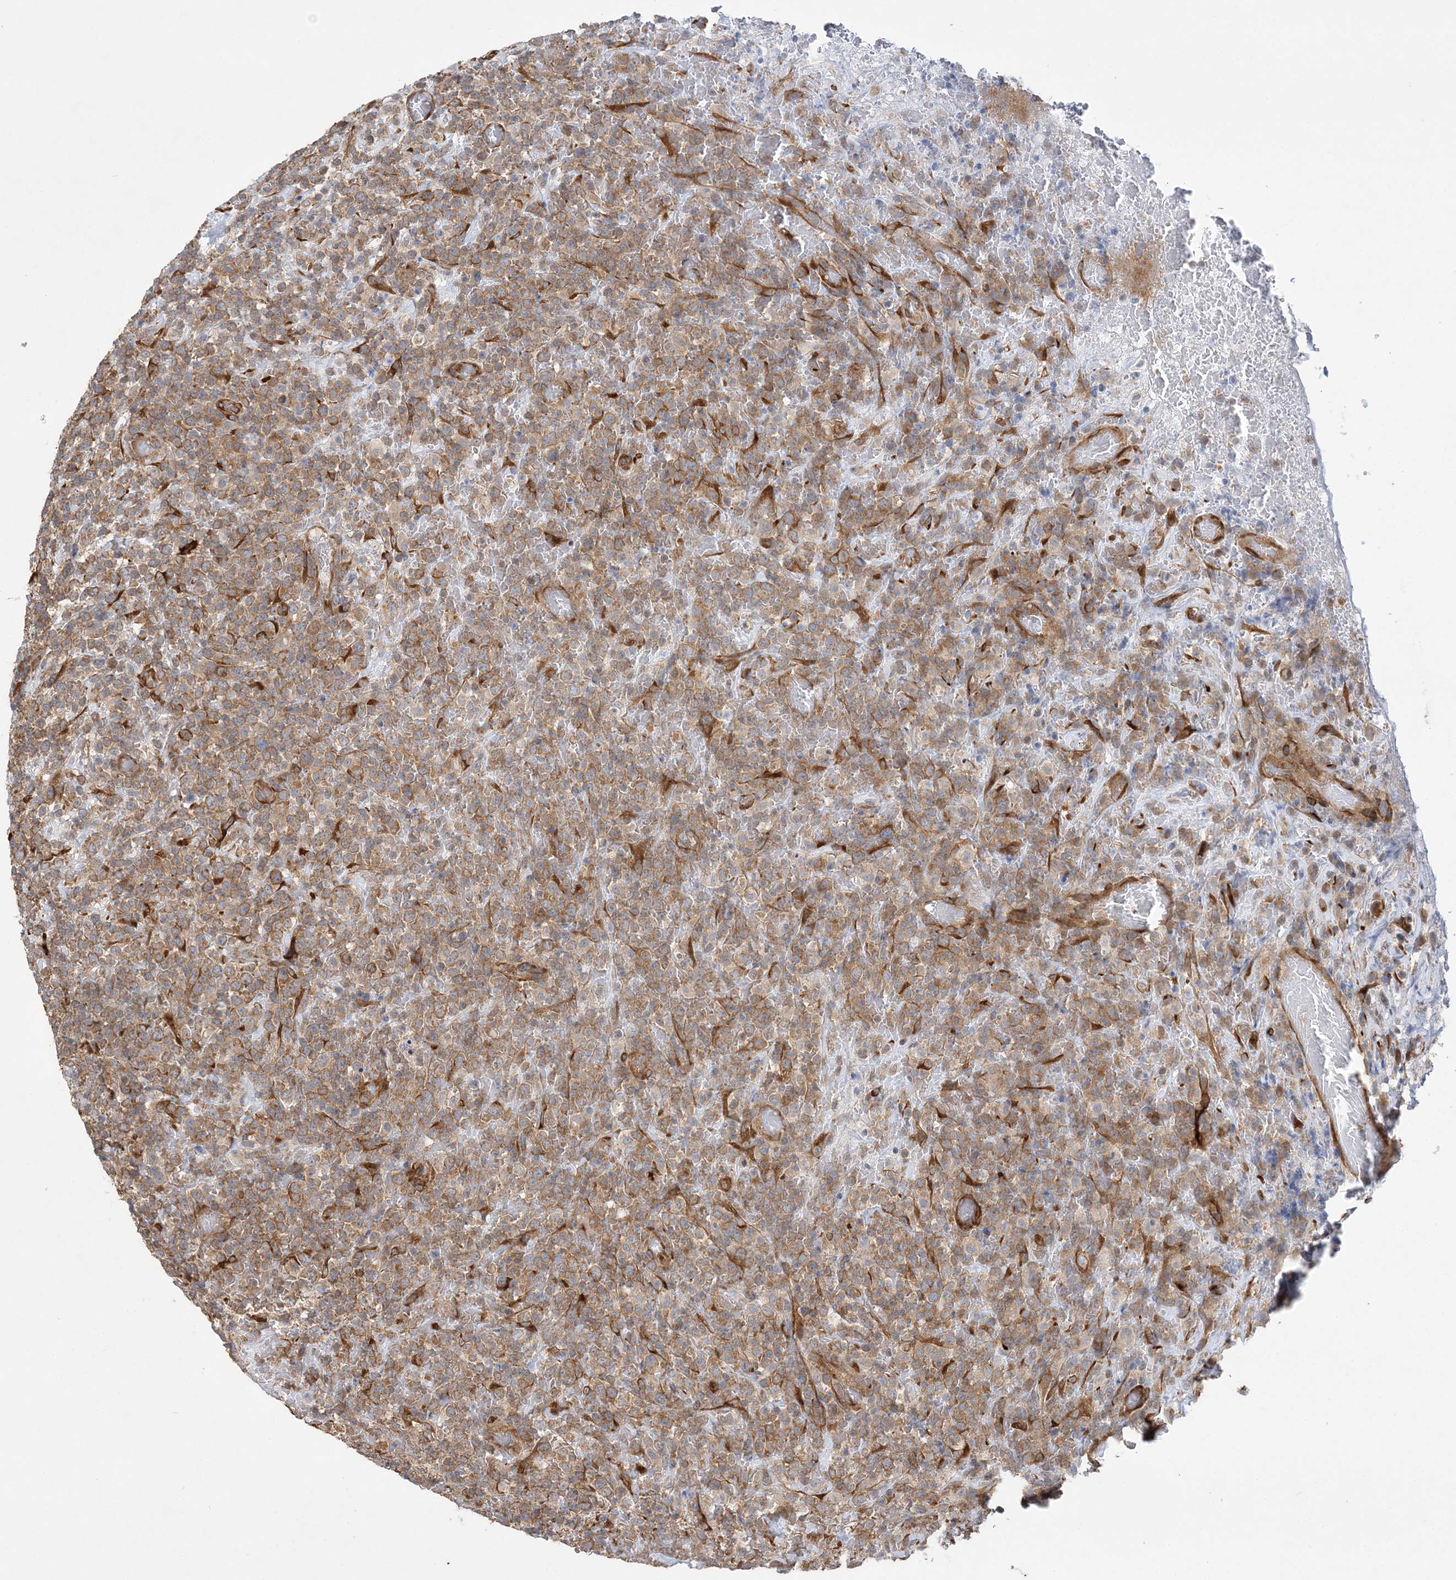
{"staining": {"intensity": "moderate", "quantity": ">75%", "location": "cytoplasmic/membranous"}, "tissue": "lymphoma", "cell_type": "Tumor cells", "image_type": "cancer", "snomed": [{"axis": "morphology", "description": "Malignant lymphoma, non-Hodgkin's type, High grade"}, {"axis": "topography", "description": "Colon"}], "caption": "IHC photomicrograph of neoplastic tissue: lymphoma stained using immunohistochemistry demonstrates medium levels of moderate protein expression localized specifically in the cytoplasmic/membranous of tumor cells, appearing as a cytoplasmic/membranous brown color.", "gene": "MAP4K5", "patient": {"sex": "female", "age": 53}}